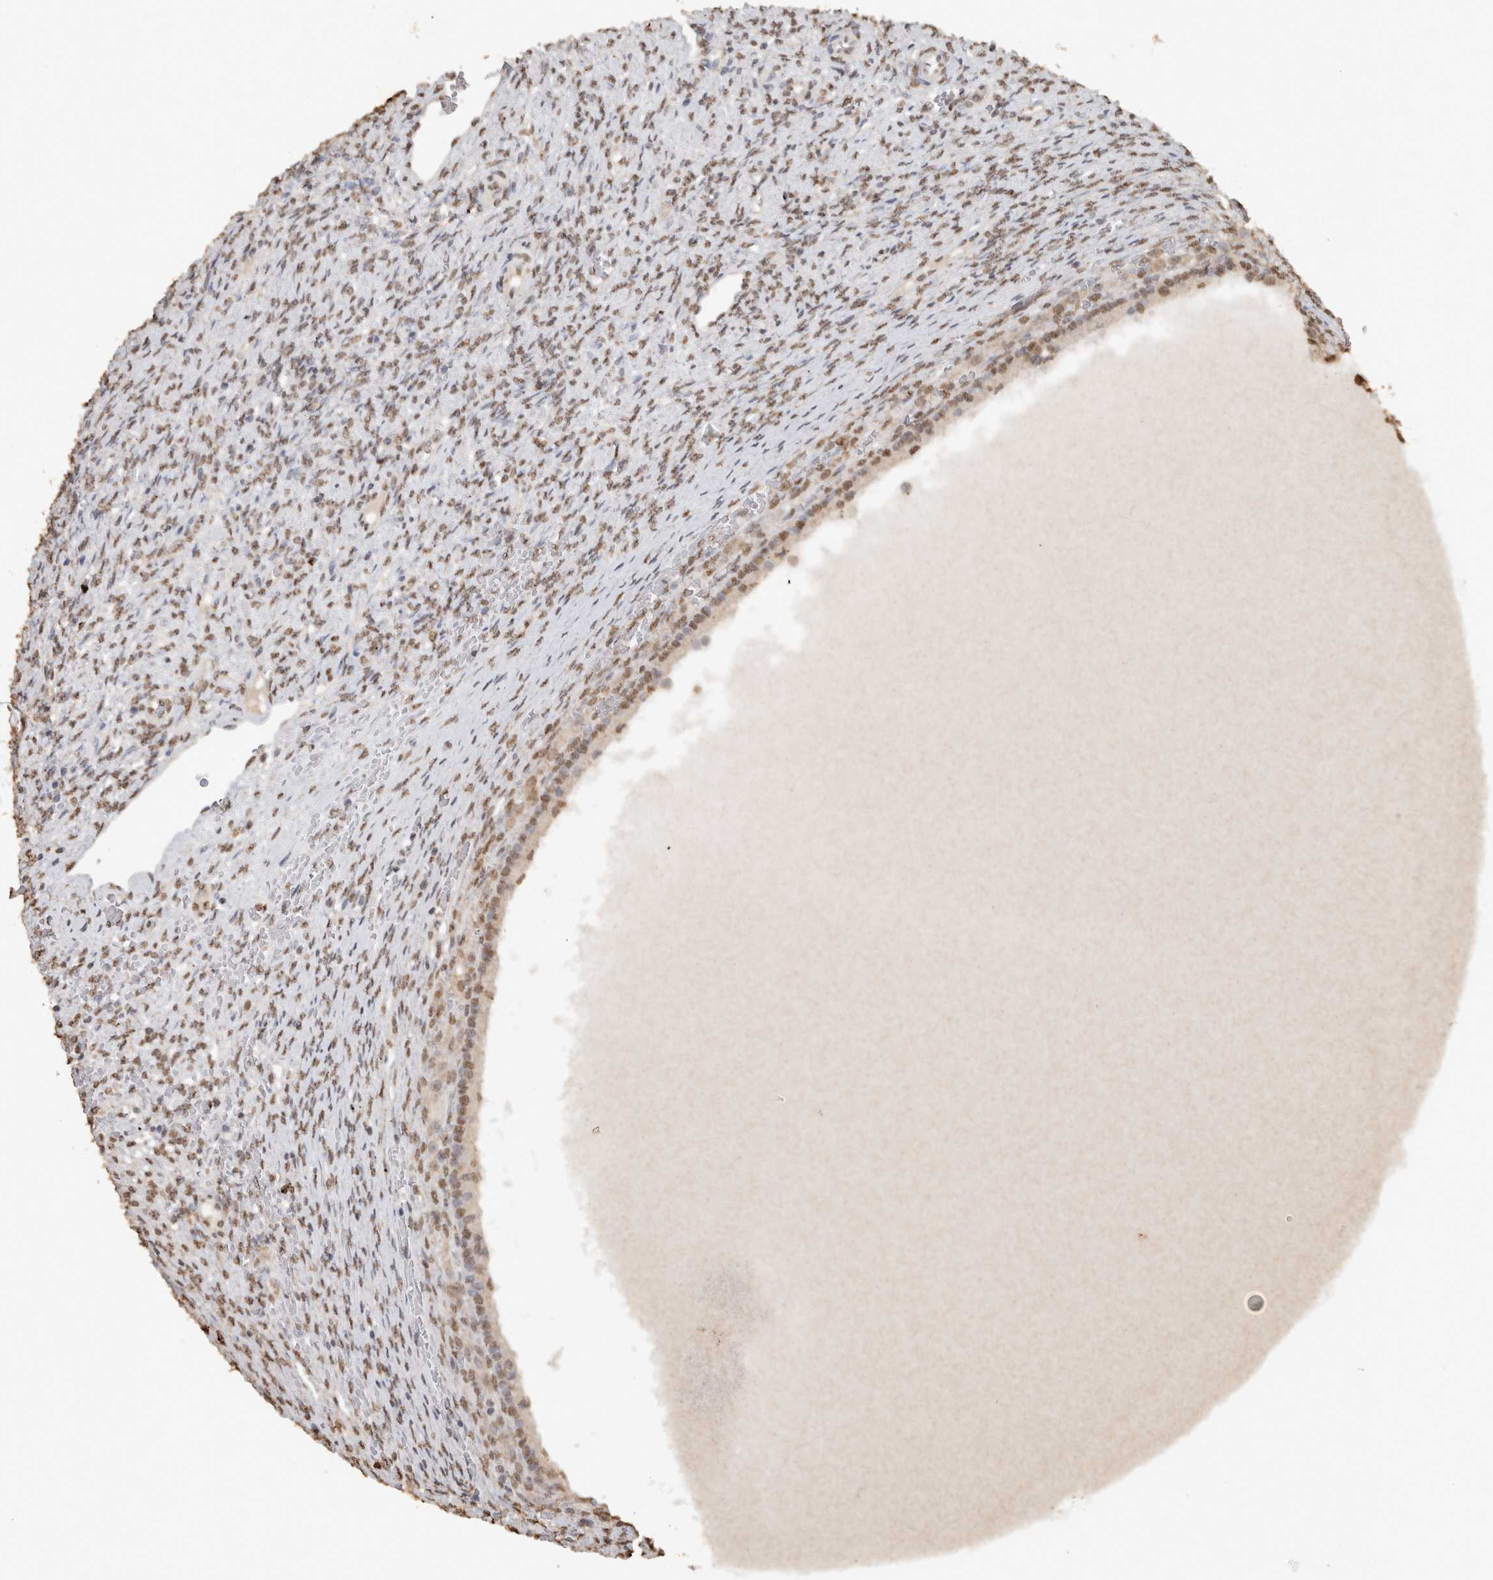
{"staining": {"intensity": "moderate", "quantity": ">75%", "location": "nuclear"}, "tissue": "ovary", "cell_type": "Follicle cells", "image_type": "normal", "snomed": [{"axis": "morphology", "description": "Normal tissue, NOS"}, {"axis": "topography", "description": "Ovary"}], "caption": "A photomicrograph of ovary stained for a protein exhibits moderate nuclear brown staining in follicle cells. The protein is shown in brown color, while the nuclei are stained blue.", "gene": "HAND2", "patient": {"sex": "female", "age": 41}}